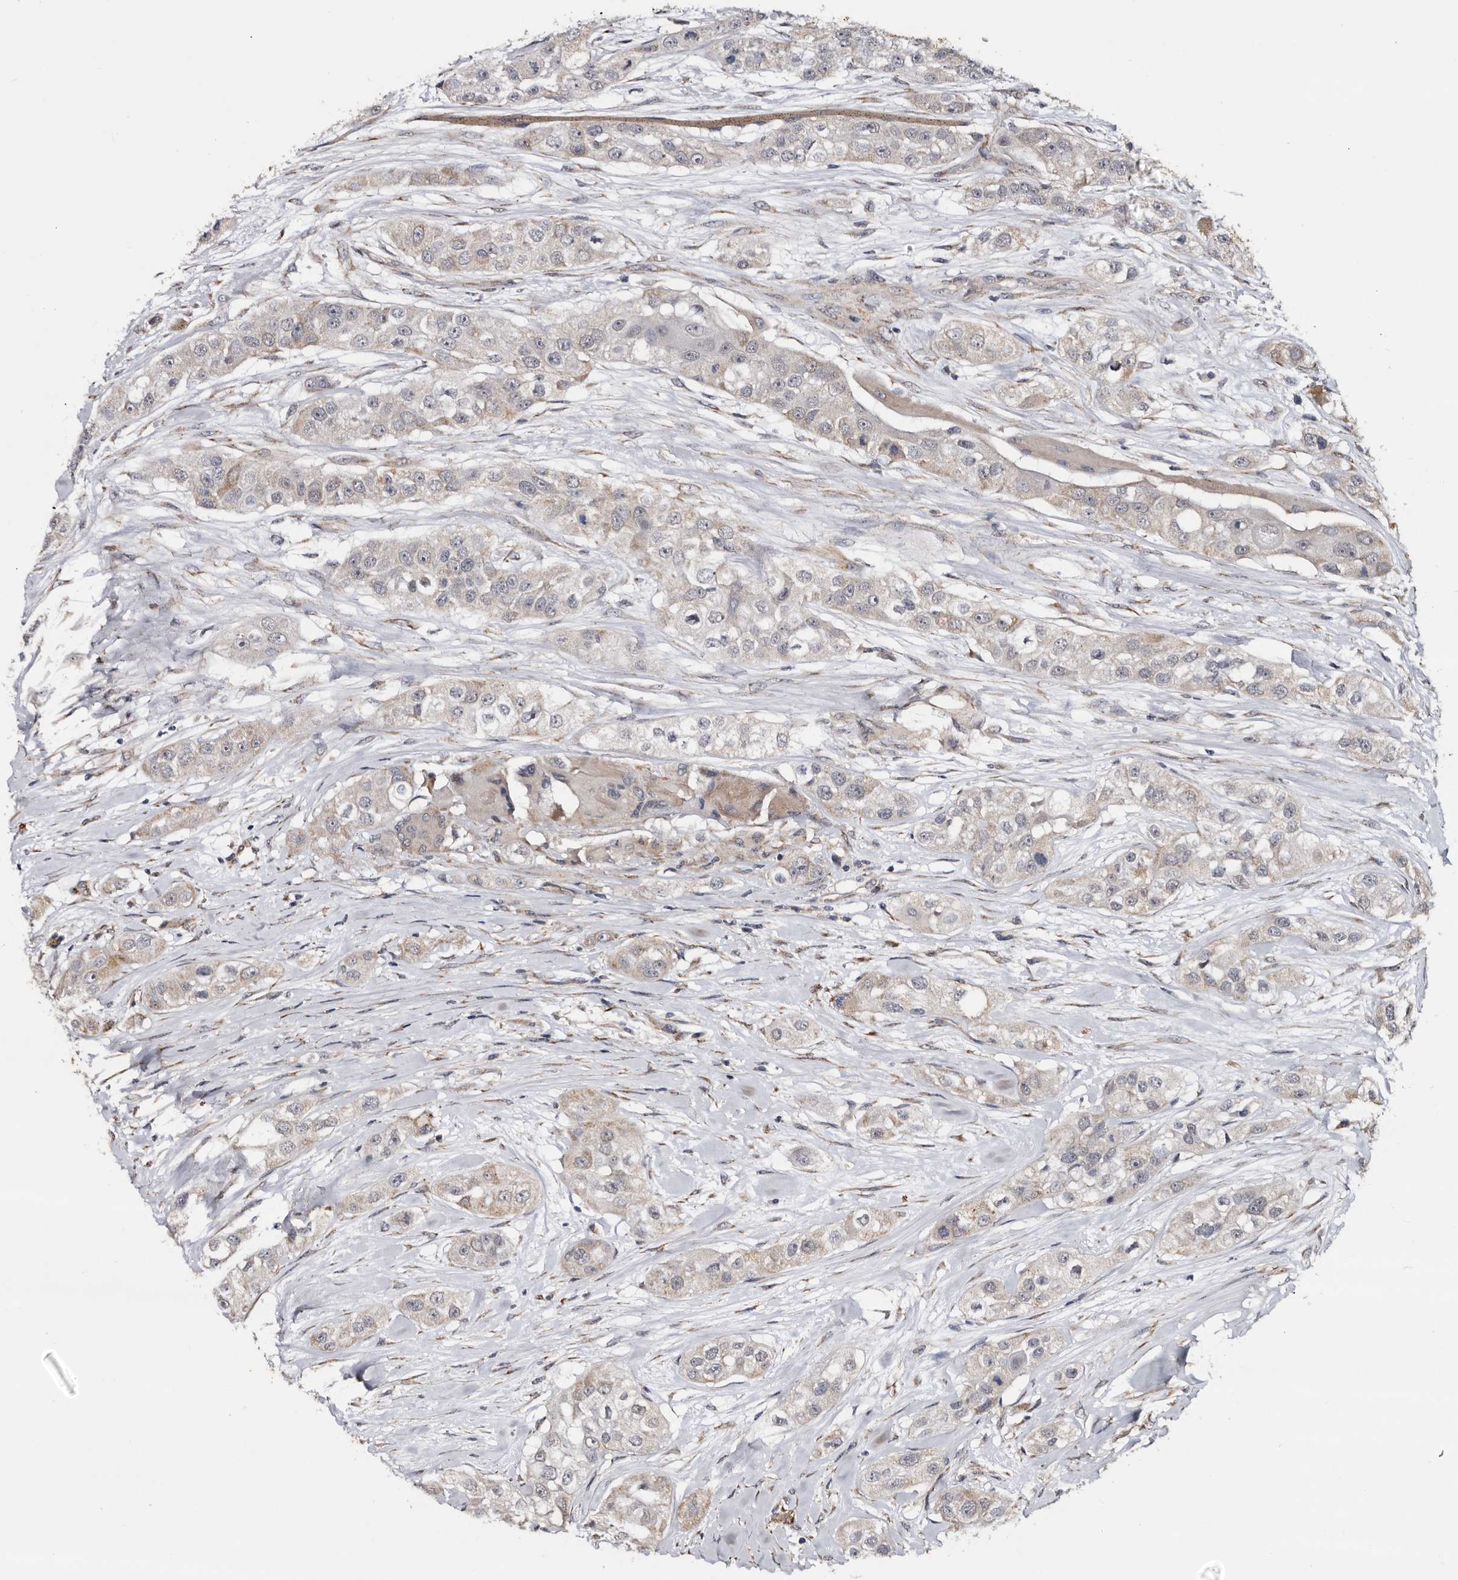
{"staining": {"intensity": "weak", "quantity": "<25%", "location": "cytoplasmic/membranous"}, "tissue": "head and neck cancer", "cell_type": "Tumor cells", "image_type": "cancer", "snomed": [{"axis": "morphology", "description": "Normal tissue, NOS"}, {"axis": "morphology", "description": "Squamous cell carcinoma, NOS"}, {"axis": "topography", "description": "Skeletal muscle"}, {"axis": "topography", "description": "Head-Neck"}], "caption": "There is no significant staining in tumor cells of head and neck cancer (squamous cell carcinoma).", "gene": "ARMCX2", "patient": {"sex": "male", "age": 51}}